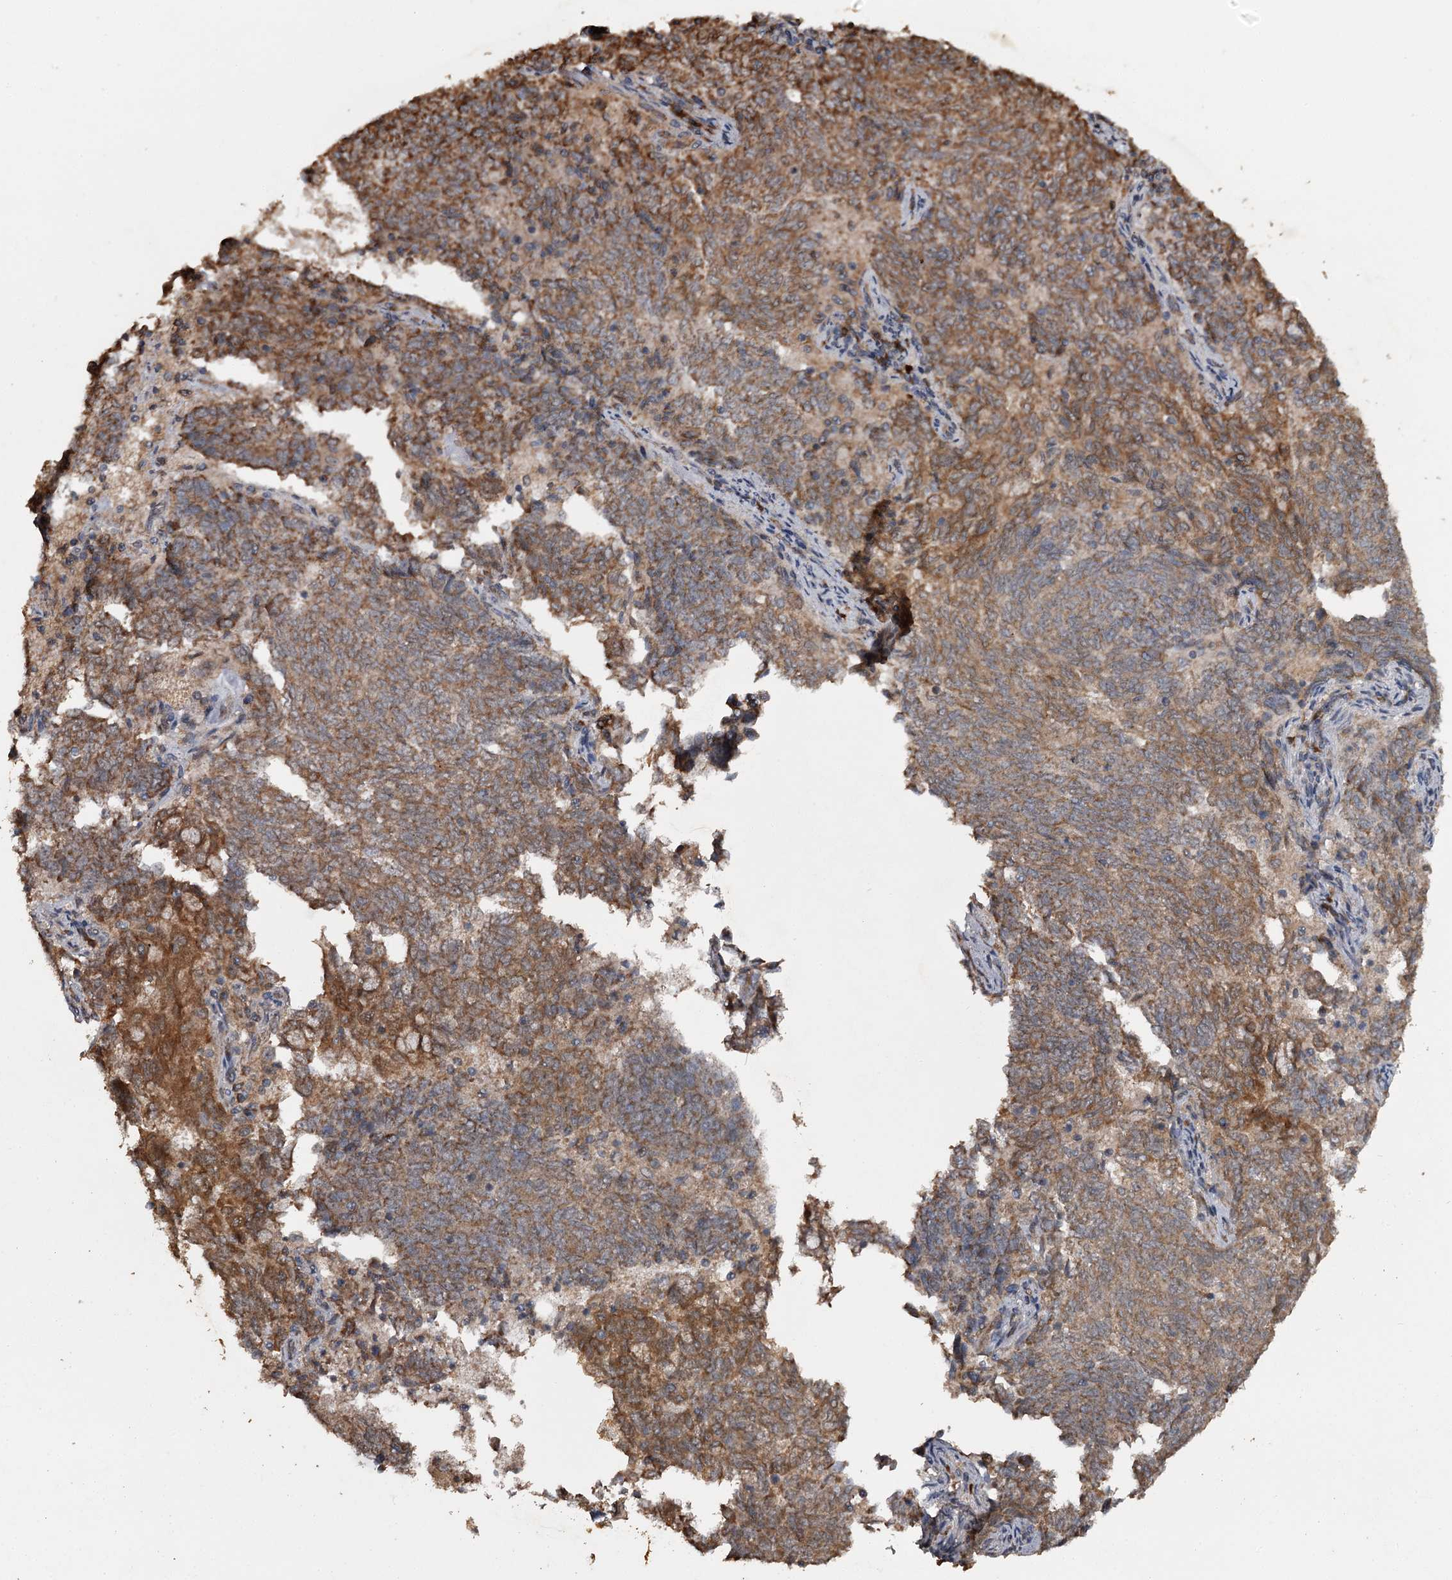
{"staining": {"intensity": "strong", "quantity": ">75%", "location": "cytoplasmic/membranous"}, "tissue": "endometrial cancer", "cell_type": "Tumor cells", "image_type": "cancer", "snomed": [{"axis": "morphology", "description": "Adenocarcinoma, NOS"}, {"axis": "topography", "description": "Endometrium"}], "caption": "High-magnification brightfield microscopy of endometrial cancer stained with DAB (brown) and counterstained with hematoxylin (blue). tumor cells exhibit strong cytoplasmic/membranous staining is seen in about>75% of cells. The staining is performed using DAB brown chromogen to label protein expression. The nuclei are counter-stained blue using hematoxylin.", "gene": "WIPI1", "patient": {"sex": "female", "age": 80}}